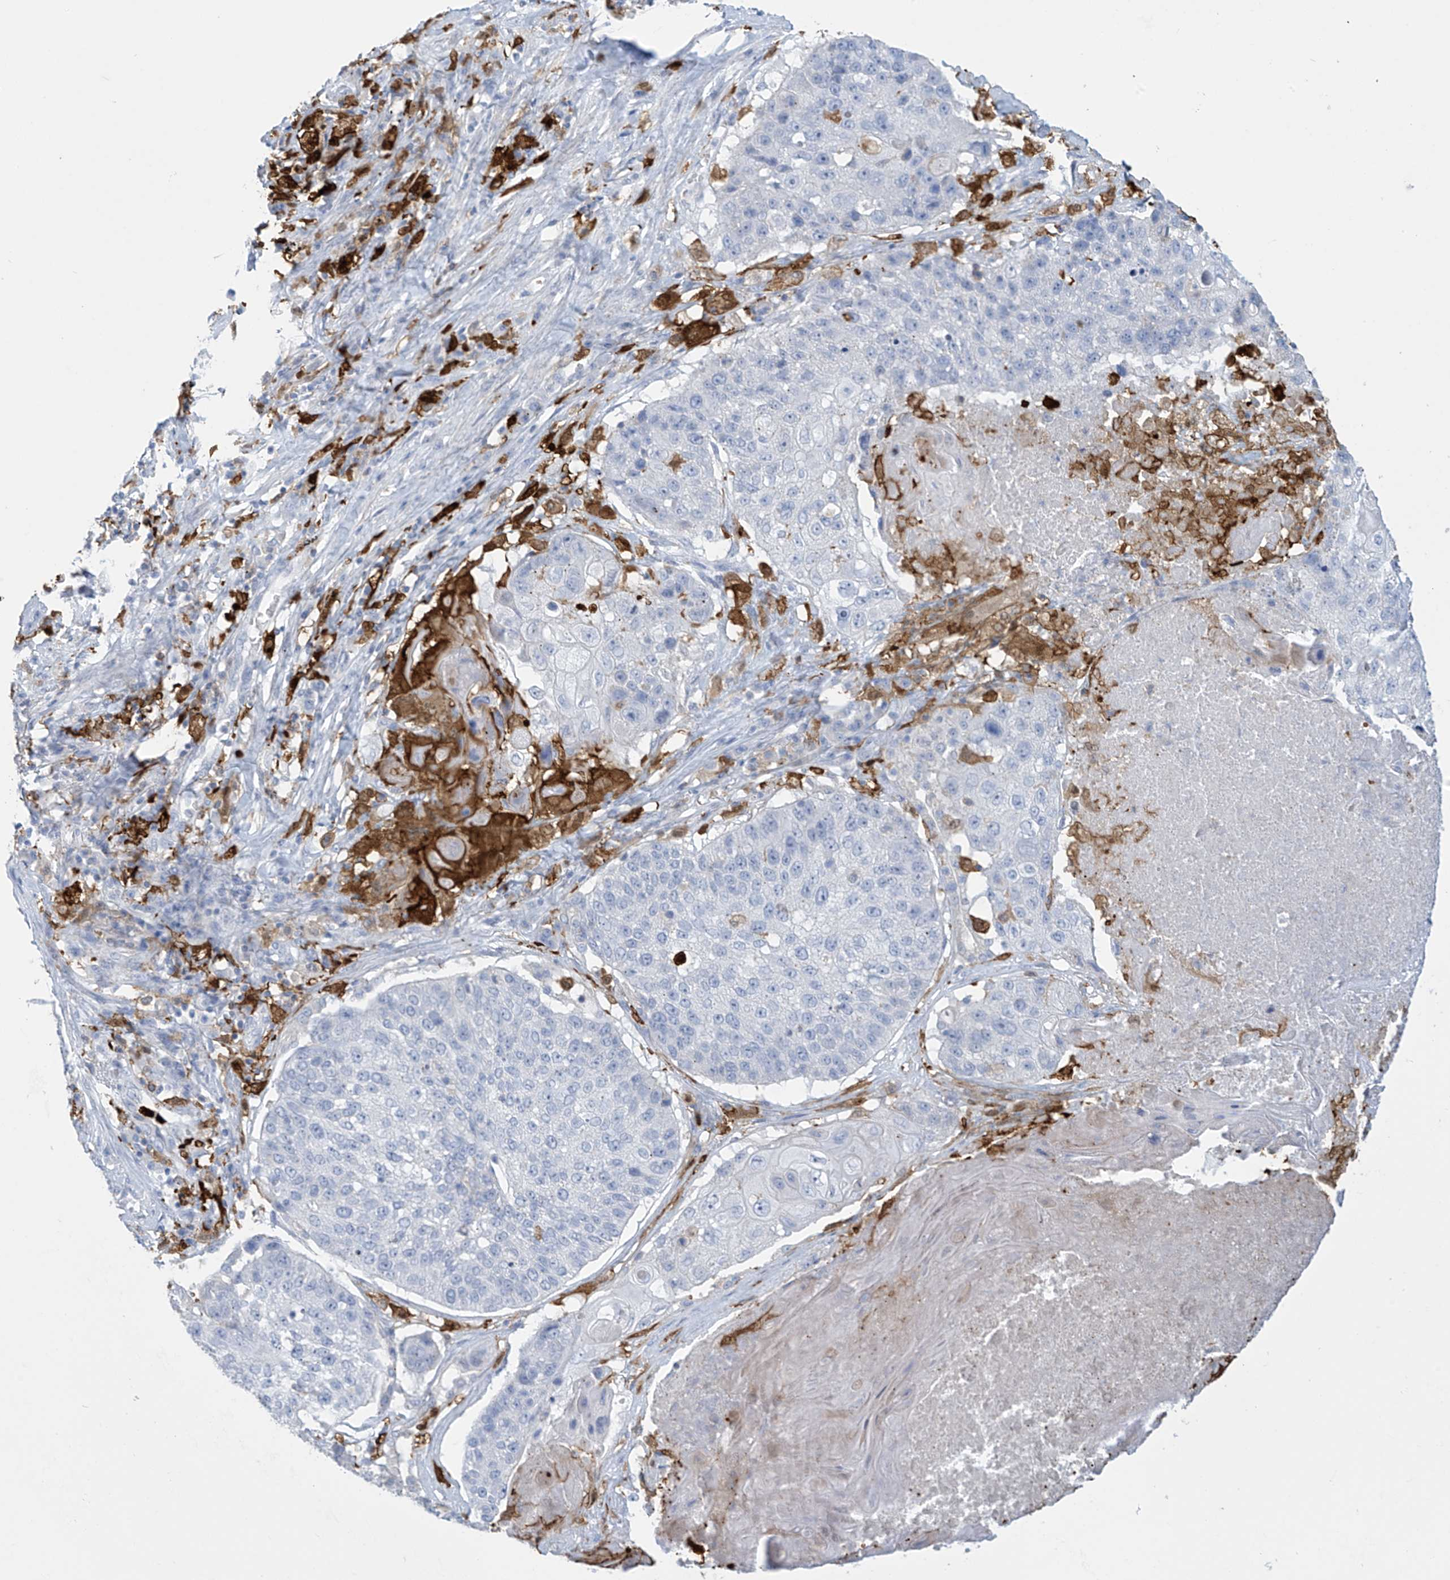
{"staining": {"intensity": "negative", "quantity": "none", "location": "none"}, "tissue": "lung cancer", "cell_type": "Tumor cells", "image_type": "cancer", "snomed": [{"axis": "morphology", "description": "Squamous cell carcinoma, NOS"}, {"axis": "topography", "description": "Lung"}], "caption": "An IHC histopathology image of lung squamous cell carcinoma is shown. There is no staining in tumor cells of lung squamous cell carcinoma. (DAB (3,3'-diaminobenzidine) IHC with hematoxylin counter stain).", "gene": "TRMT2B", "patient": {"sex": "male", "age": 61}}